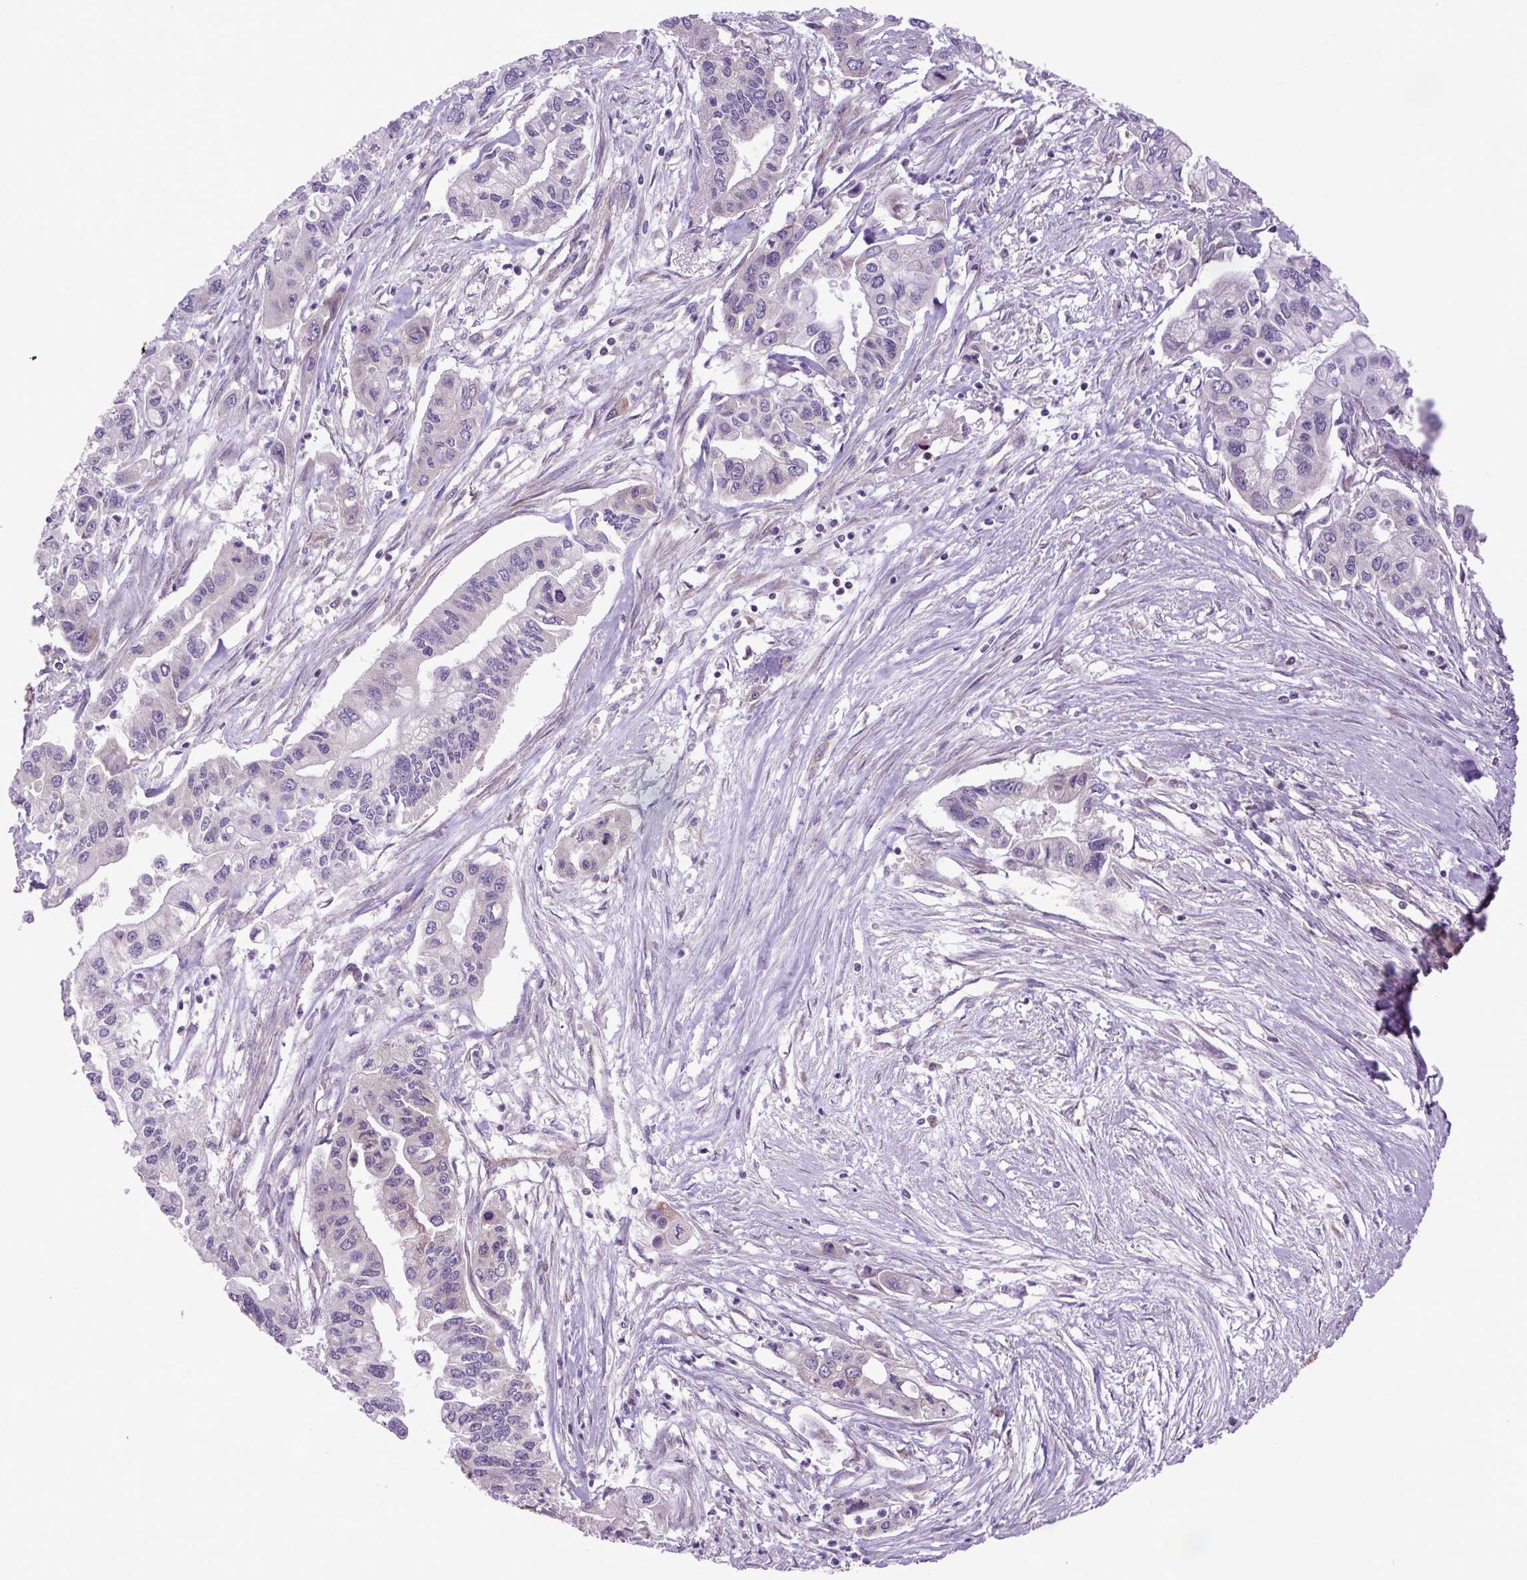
{"staining": {"intensity": "negative", "quantity": "none", "location": "none"}, "tissue": "pancreatic cancer", "cell_type": "Tumor cells", "image_type": "cancer", "snomed": [{"axis": "morphology", "description": "Adenocarcinoma, NOS"}, {"axis": "topography", "description": "Pancreas"}], "caption": "Pancreatic cancer was stained to show a protein in brown. There is no significant staining in tumor cells.", "gene": "PLCG1", "patient": {"sex": "male", "age": 62}}